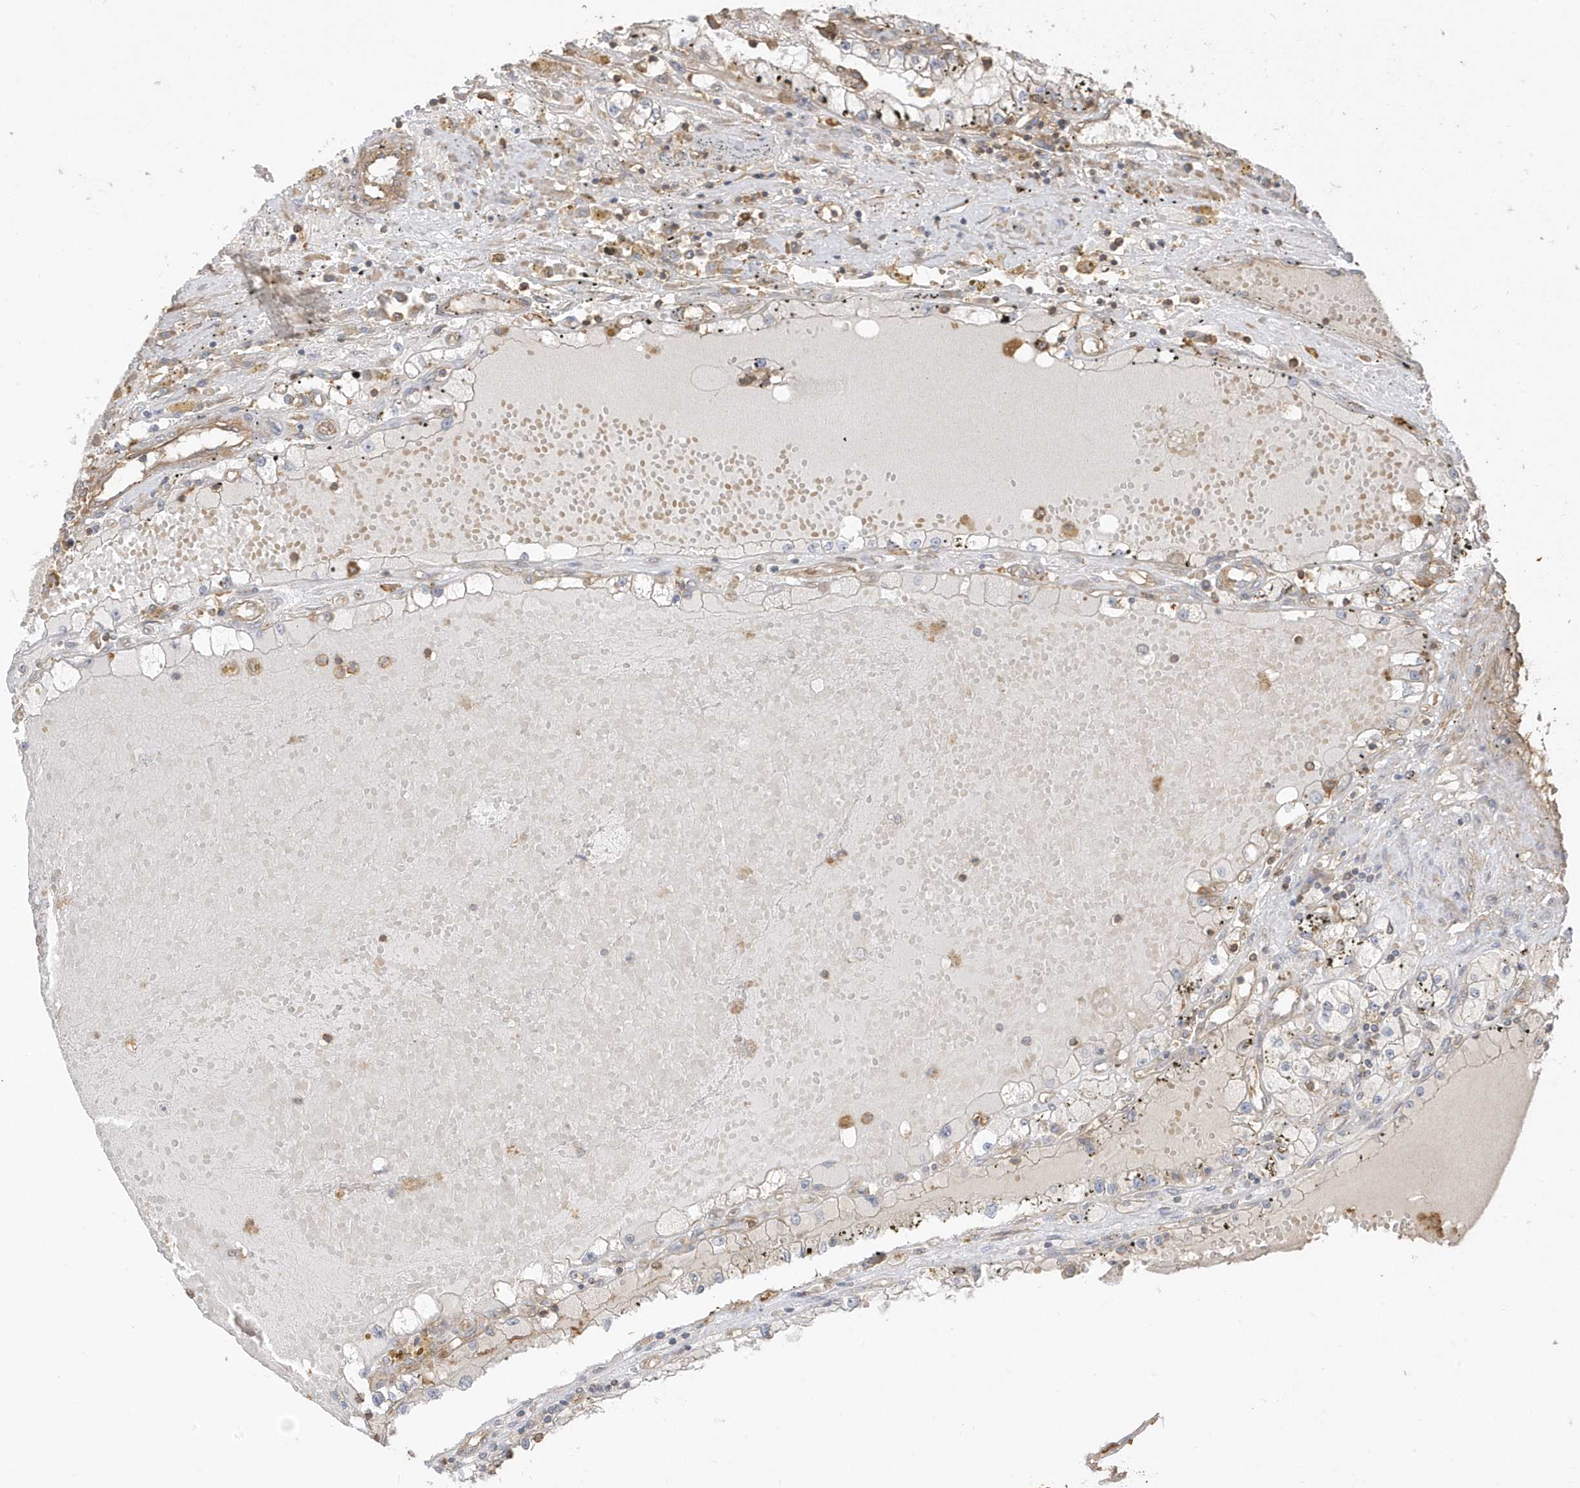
{"staining": {"intensity": "weak", "quantity": "<25%", "location": "cytoplasmic/membranous"}, "tissue": "renal cancer", "cell_type": "Tumor cells", "image_type": "cancer", "snomed": [{"axis": "morphology", "description": "Adenocarcinoma, NOS"}, {"axis": "topography", "description": "Kidney"}], "caption": "The histopathology image exhibits no staining of tumor cells in adenocarcinoma (renal).", "gene": "ZBTB8A", "patient": {"sex": "male", "age": 56}}